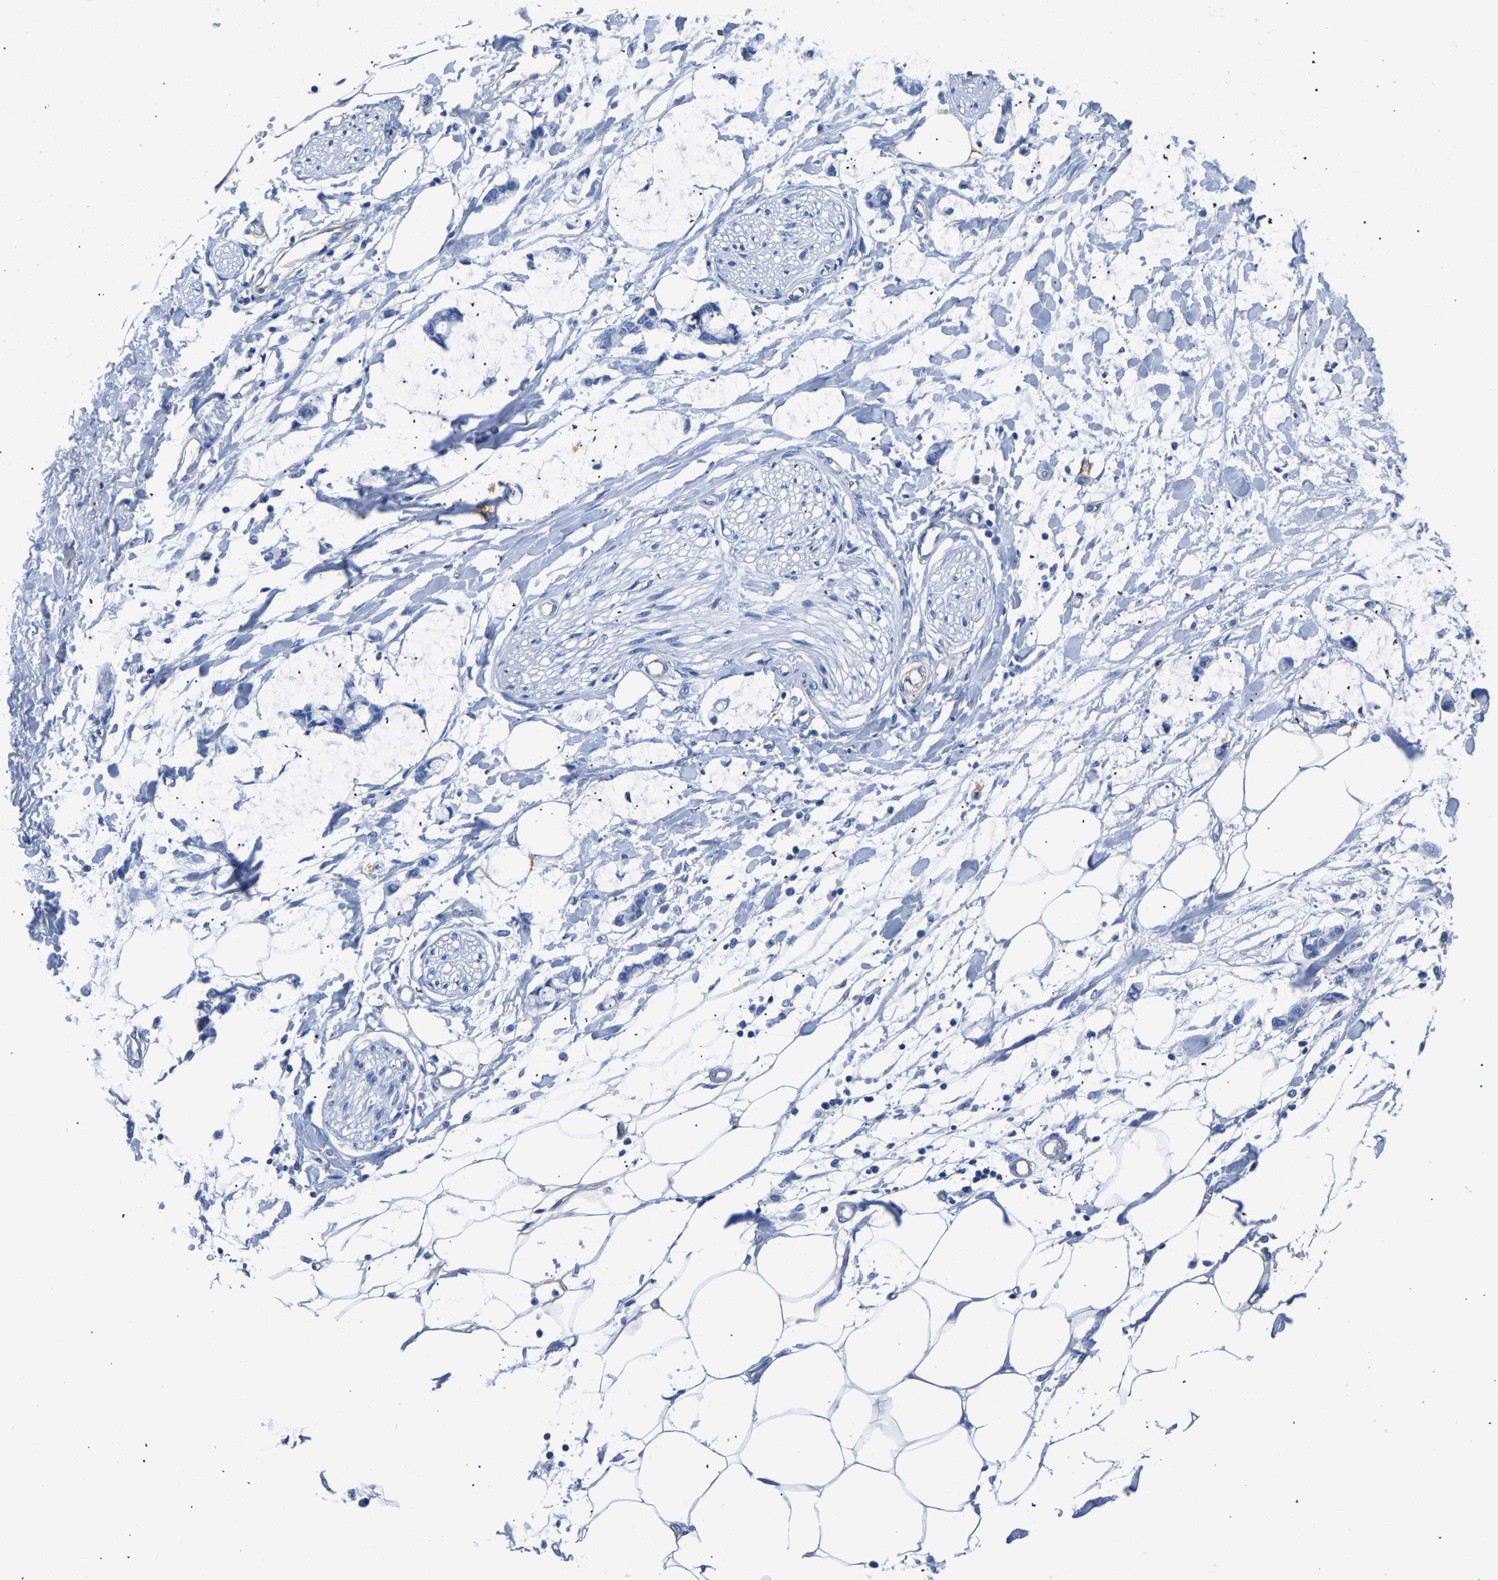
{"staining": {"intensity": "negative", "quantity": "none", "location": "none"}, "tissue": "adipose tissue", "cell_type": "Adipocytes", "image_type": "normal", "snomed": [{"axis": "morphology", "description": "Normal tissue, NOS"}, {"axis": "morphology", "description": "Adenocarcinoma, NOS"}, {"axis": "topography", "description": "Colon"}, {"axis": "topography", "description": "Peripheral nerve tissue"}], "caption": "Adipocytes are negative for protein expression in benign human adipose tissue. (DAB IHC, high magnification).", "gene": "UPK3A", "patient": {"sex": "male", "age": 14}}